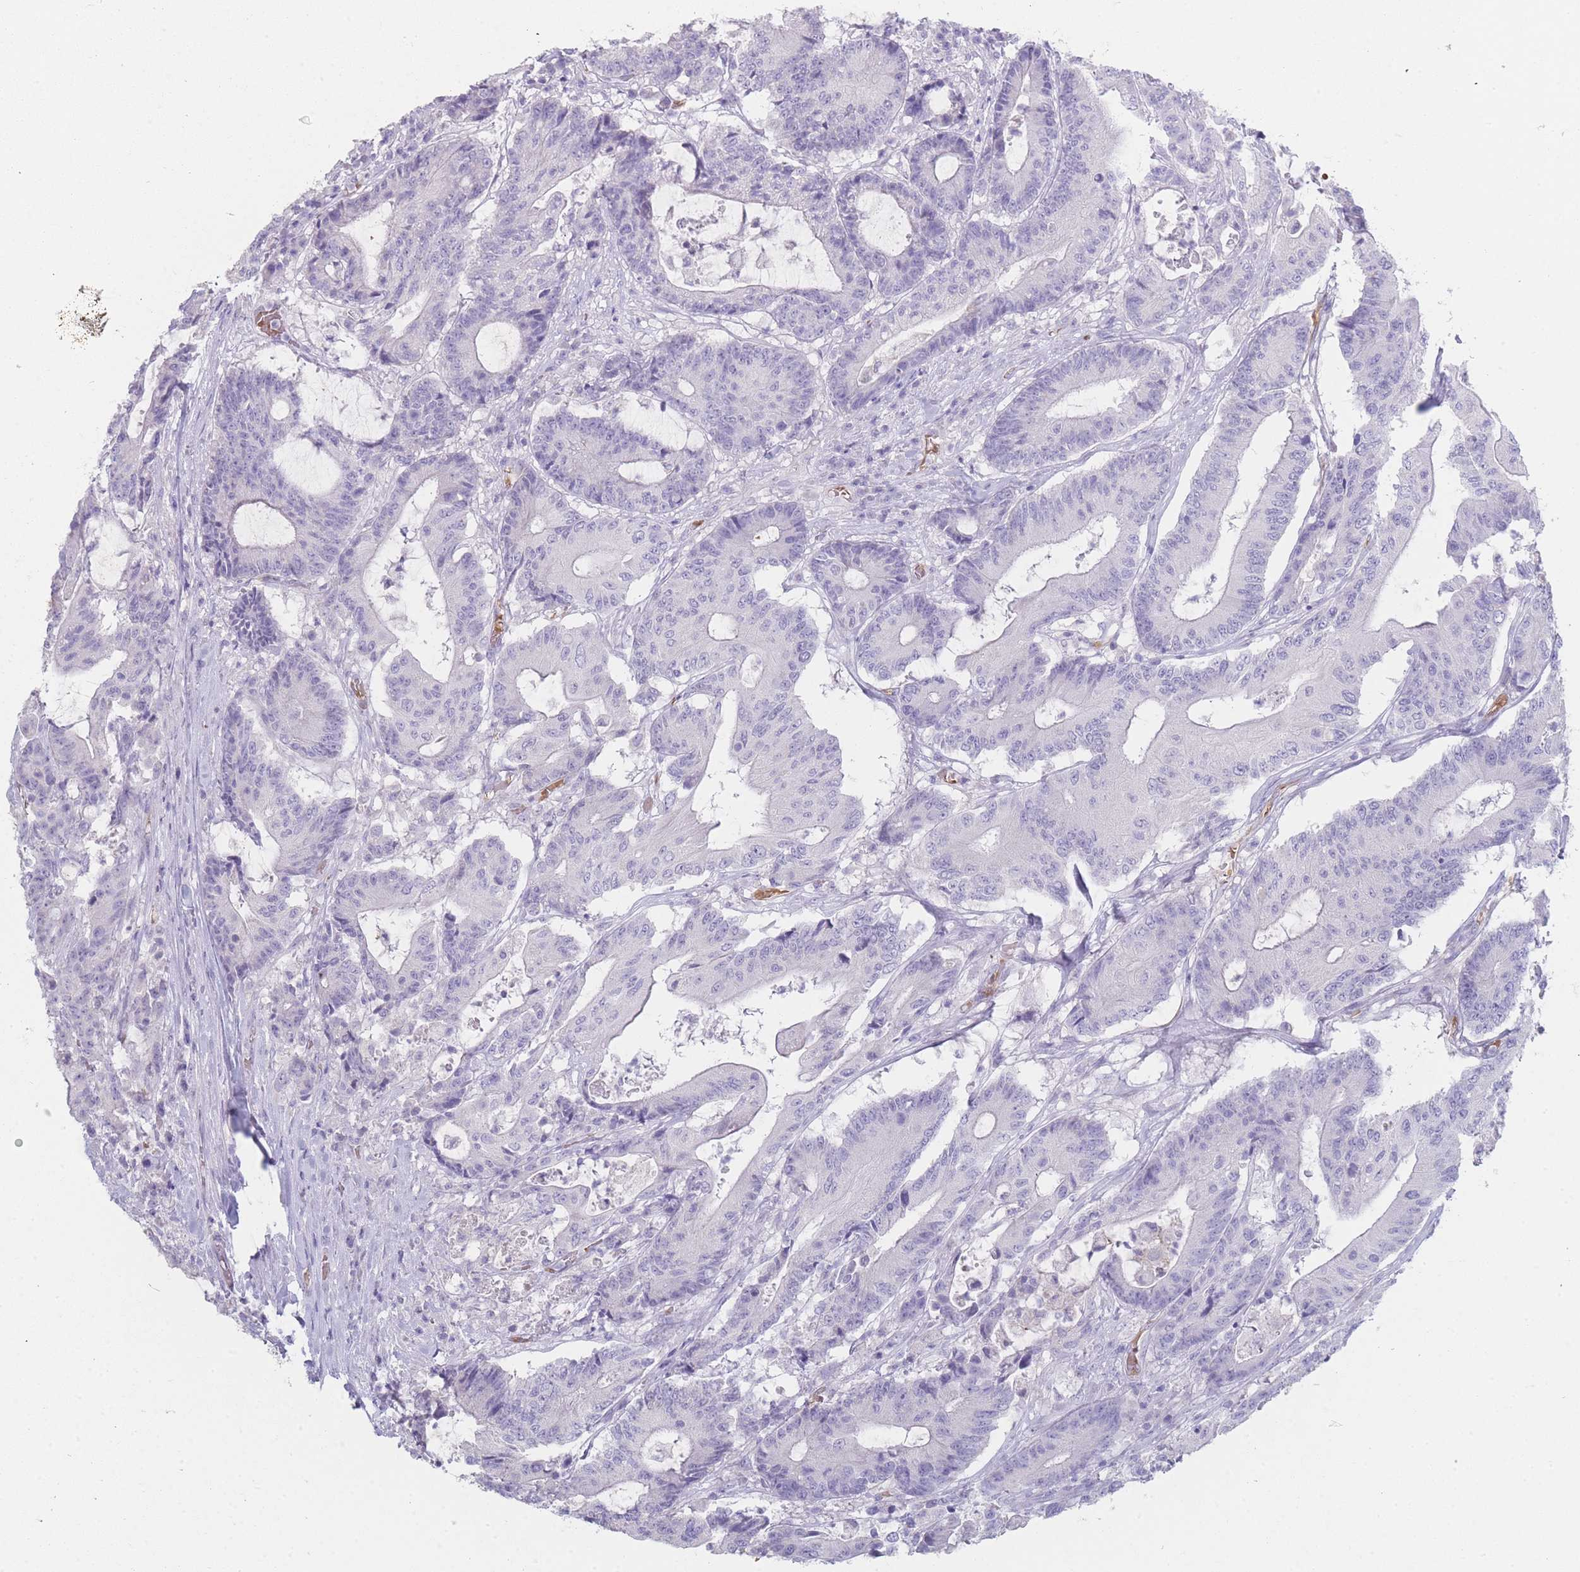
{"staining": {"intensity": "negative", "quantity": "none", "location": "none"}, "tissue": "colorectal cancer", "cell_type": "Tumor cells", "image_type": "cancer", "snomed": [{"axis": "morphology", "description": "Adenocarcinoma, NOS"}, {"axis": "topography", "description": "Colon"}], "caption": "Immunohistochemistry (IHC) histopathology image of colorectal cancer (adenocarcinoma) stained for a protein (brown), which demonstrates no positivity in tumor cells.", "gene": "HBG2", "patient": {"sex": "female", "age": 84}}